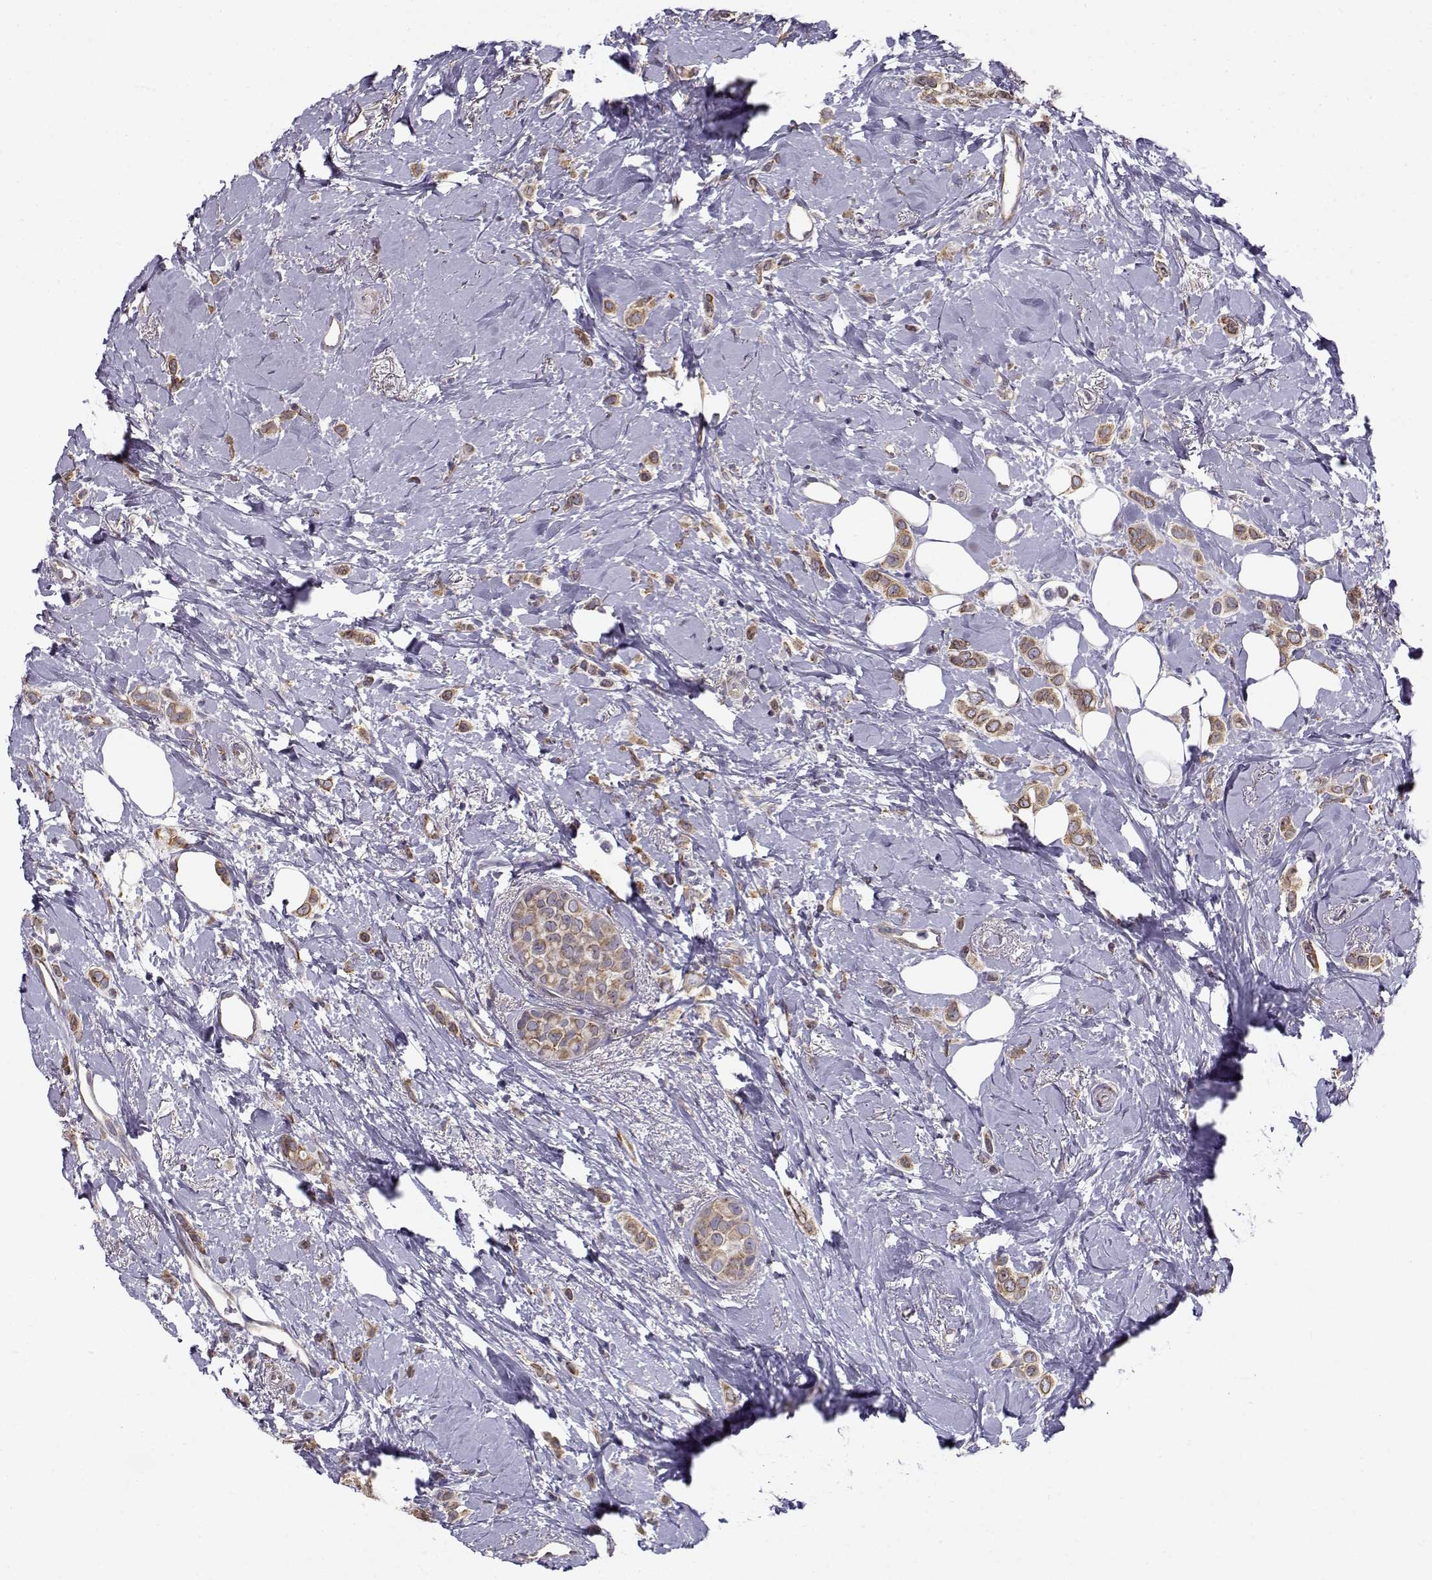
{"staining": {"intensity": "moderate", "quantity": ">75%", "location": "cytoplasmic/membranous"}, "tissue": "breast cancer", "cell_type": "Tumor cells", "image_type": "cancer", "snomed": [{"axis": "morphology", "description": "Lobular carcinoma"}, {"axis": "topography", "description": "Breast"}], "caption": "This photomicrograph displays immunohistochemistry staining of human breast cancer, with medium moderate cytoplasmic/membranous staining in approximately >75% of tumor cells.", "gene": "BEND6", "patient": {"sex": "female", "age": 66}}